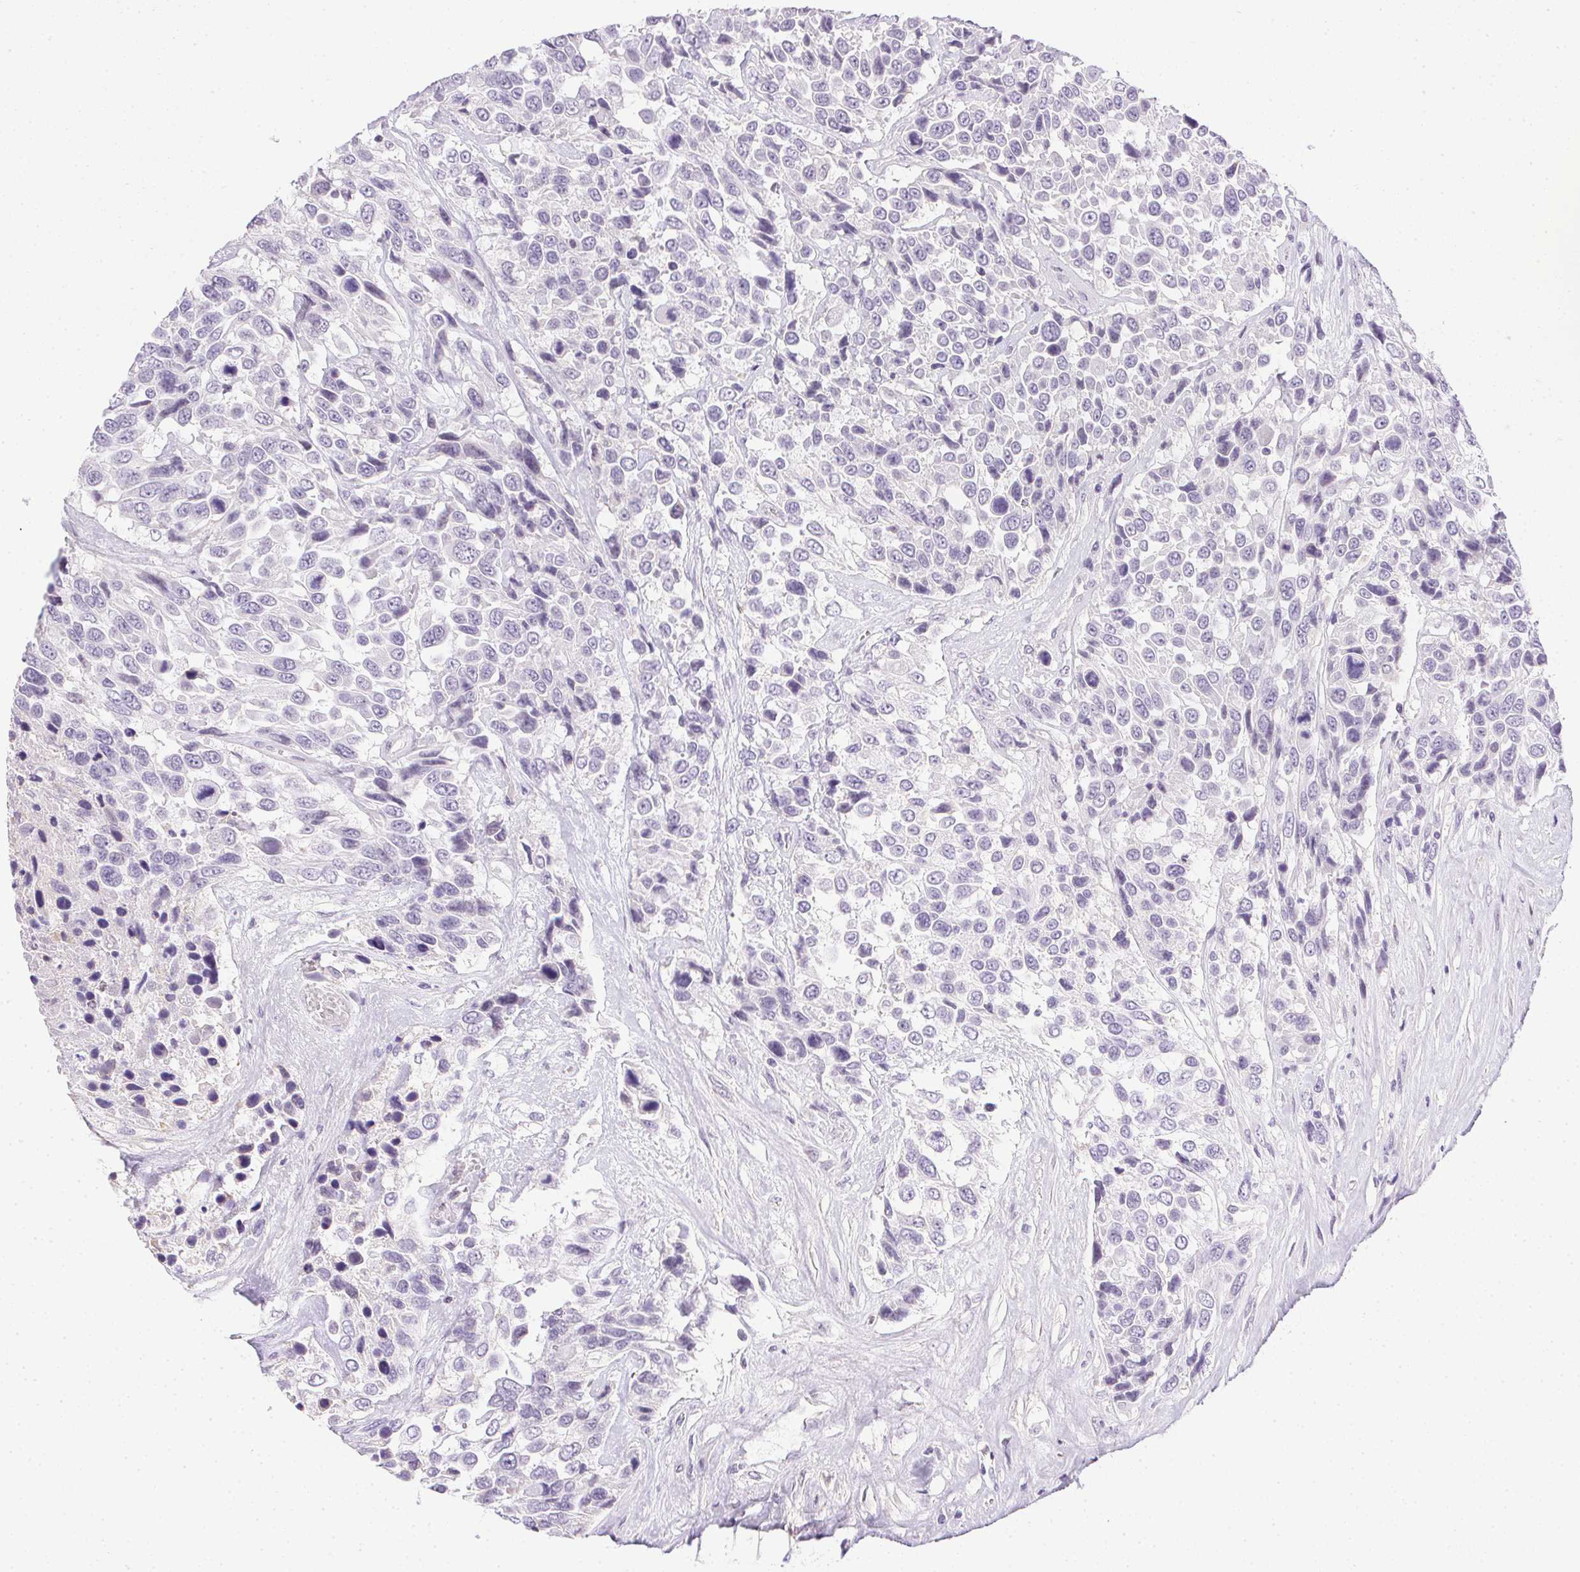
{"staining": {"intensity": "negative", "quantity": "none", "location": "none"}, "tissue": "urothelial cancer", "cell_type": "Tumor cells", "image_type": "cancer", "snomed": [{"axis": "morphology", "description": "Urothelial carcinoma, High grade"}, {"axis": "topography", "description": "Urinary bladder"}], "caption": "Human urothelial cancer stained for a protein using IHC demonstrates no staining in tumor cells.", "gene": "PRL", "patient": {"sex": "female", "age": 70}}